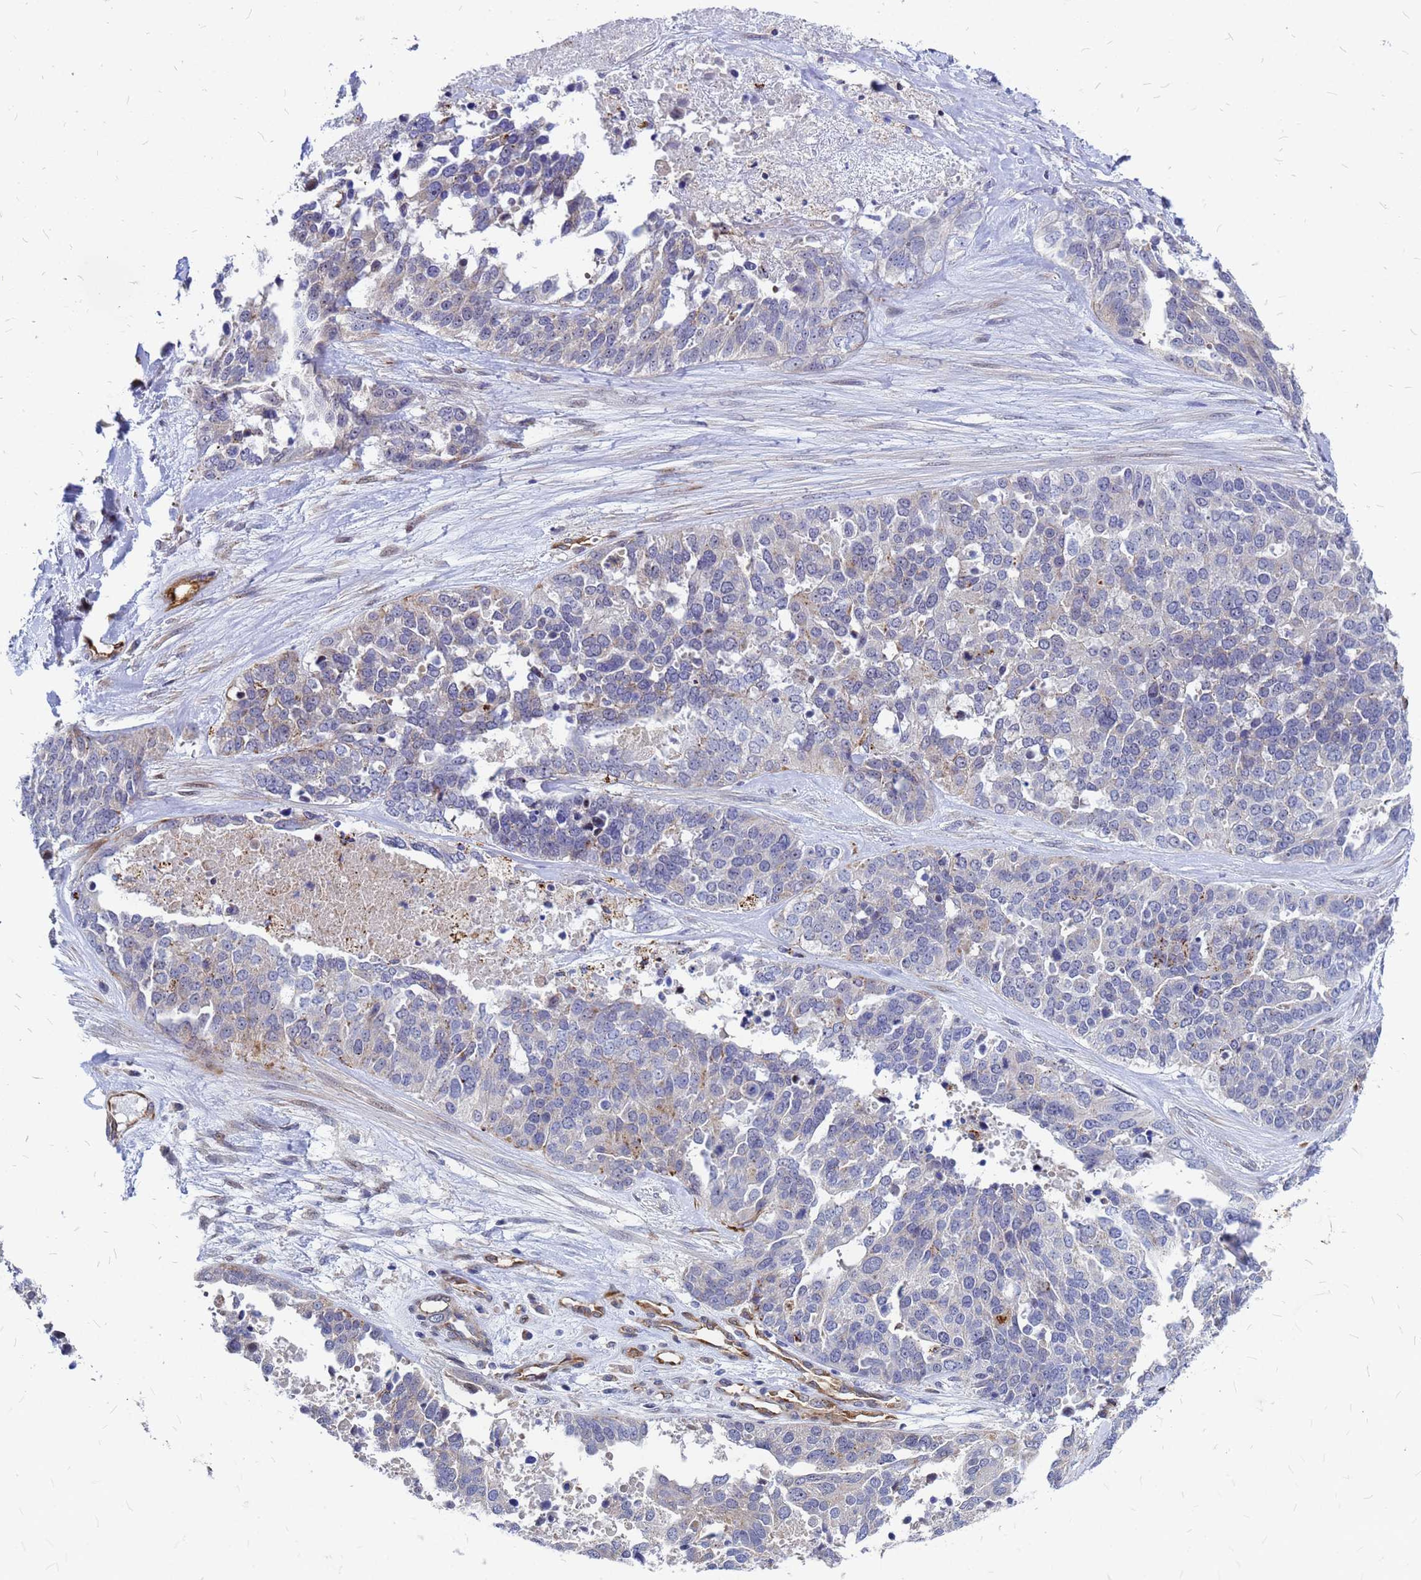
{"staining": {"intensity": "weak", "quantity": "<25%", "location": "cytoplasmic/membranous"}, "tissue": "ovarian cancer", "cell_type": "Tumor cells", "image_type": "cancer", "snomed": [{"axis": "morphology", "description": "Cystadenocarcinoma, serous, NOS"}, {"axis": "topography", "description": "Ovary"}], "caption": "Immunohistochemistry of human ovarian serous cystadenocarcinoma displays no expression in tumor cells.", "gene": "NOSTRIN", "patient": {"sex": "female", "age": 44}}